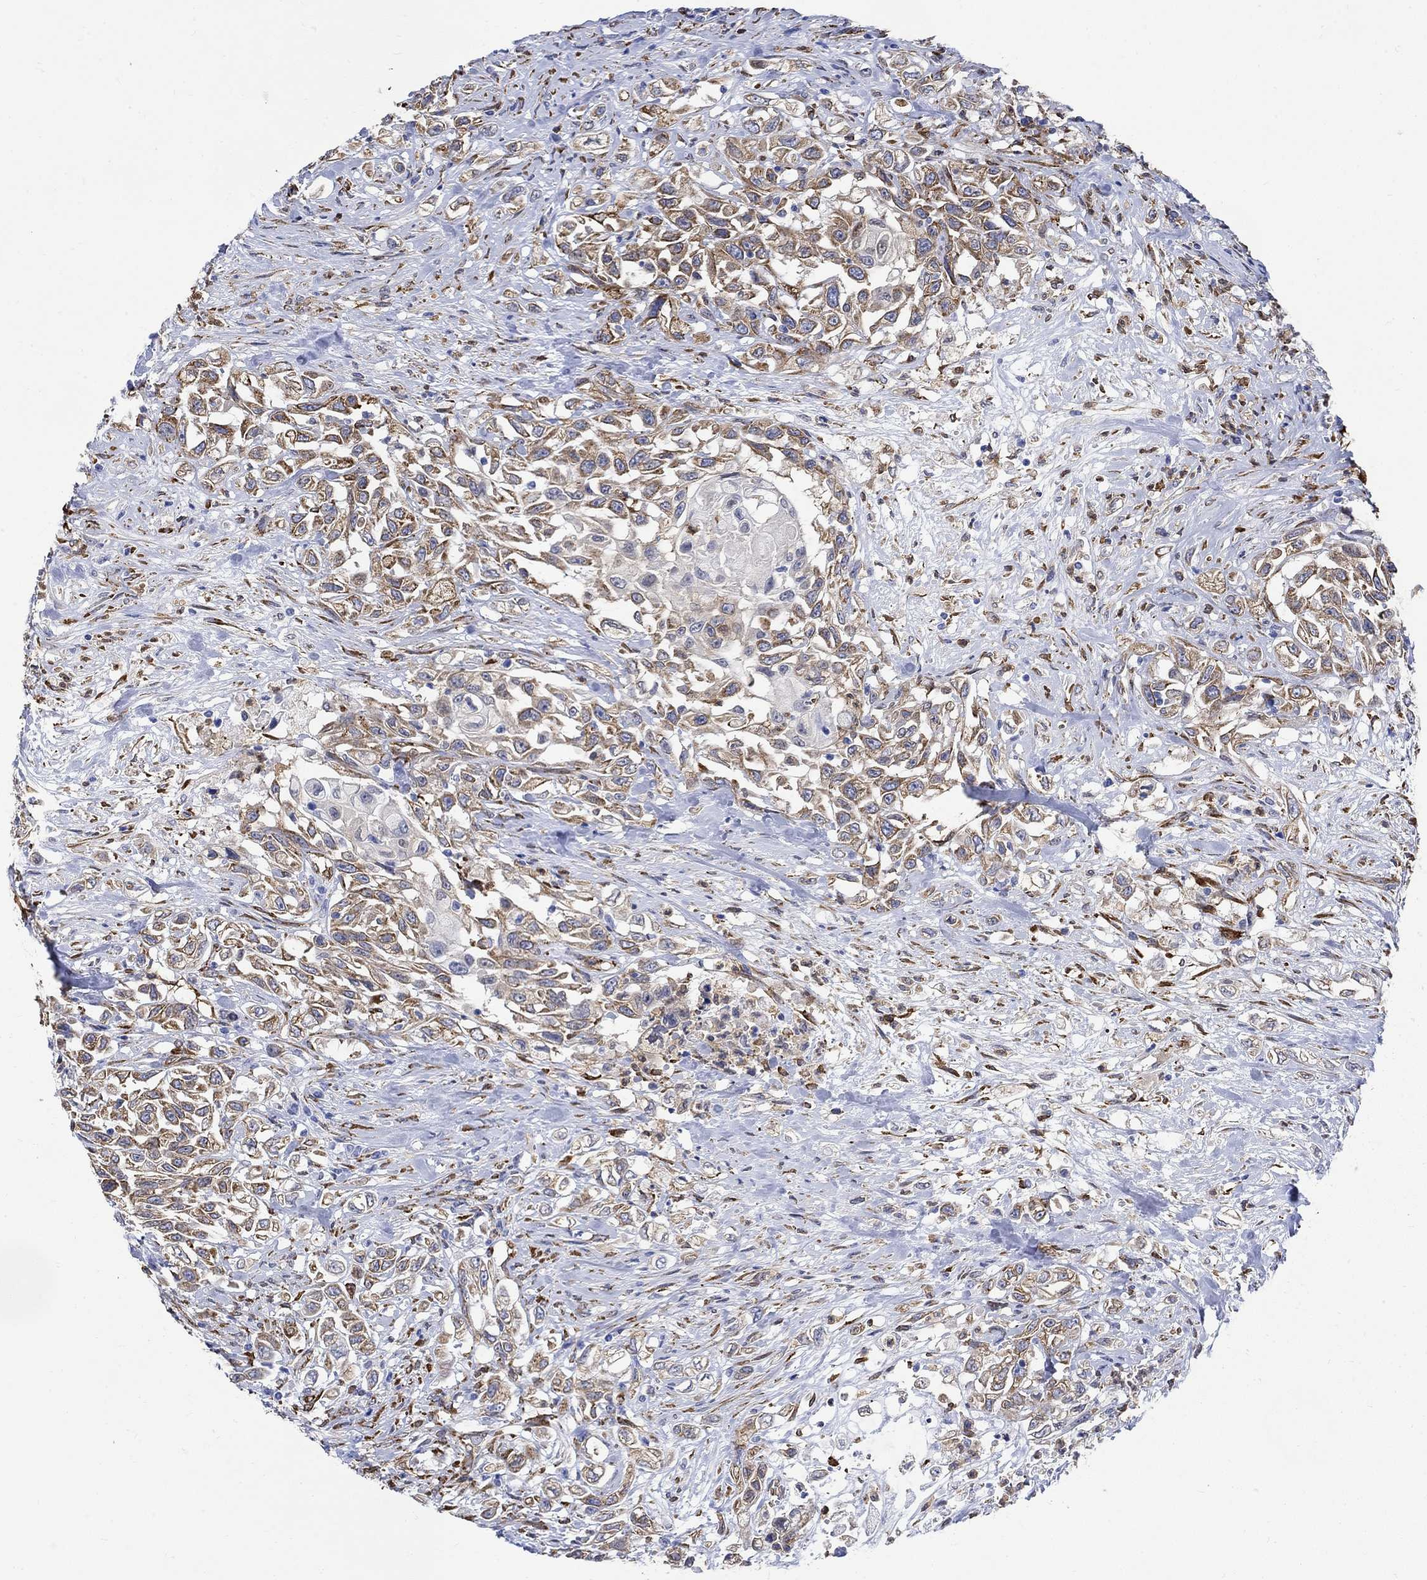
{"staining": {"intensity": "strong", "quantity": "25%-75%", "location": "cytoplasmic/membranous"}, "tissue": "urothelial cancer", "cell_type": "Tumor cells", "image_type": "cancer", "snomed": [{"axis": "morphology", "description": "Urothelial carcinoma, High grade"}, {"axis": "topography", "description": "Urinary bladder"}], "caption": "IHC histopathology image of urothelial carcinoma (high-grade) stained for a protein (brown), which displays high levels of strong cytoplasmic/membranous positivity in approximately 25%-75% of tumor cells.", "gene": "TGM2", "patient": {"sex": "female", "age": 56}}